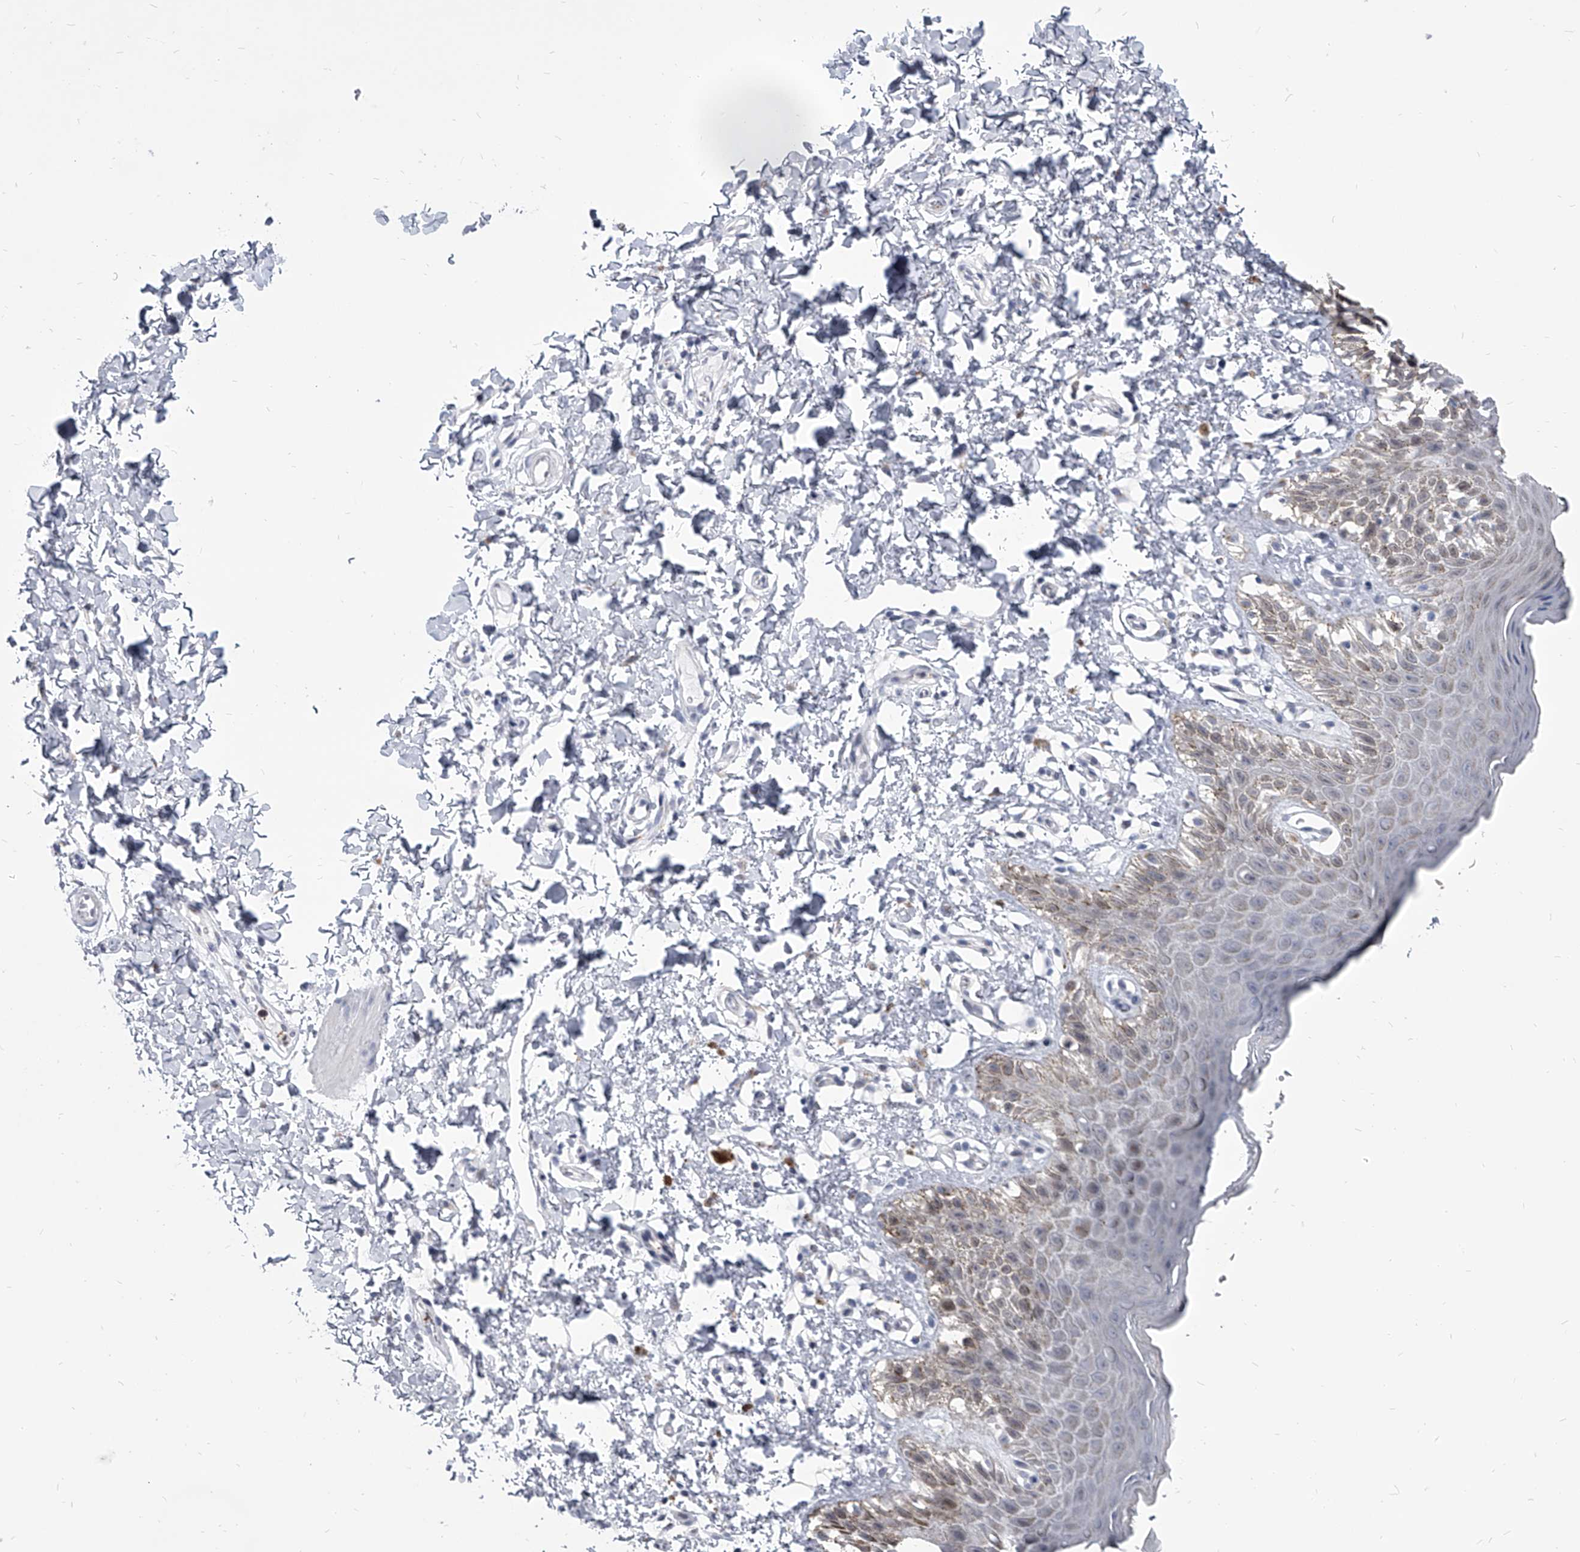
{"staining": {"intensity": "weak", "quantity": "<25%", "location": "cytoplasmic/membranous,nuclear"}, "tissue": "skin", "cell_type": "Epidermal cells", "image_type": "normal", "snomed": [{"axis": "morphology", "description": "Normal tissue, NOS"}, {"axis": "topography", "description": "Anal"}], "caption": "Image shows no protein staining in epidermal cells of normal skin.", "gene": "EVA1C", "patient": {"sex": "male", "age": 44}}